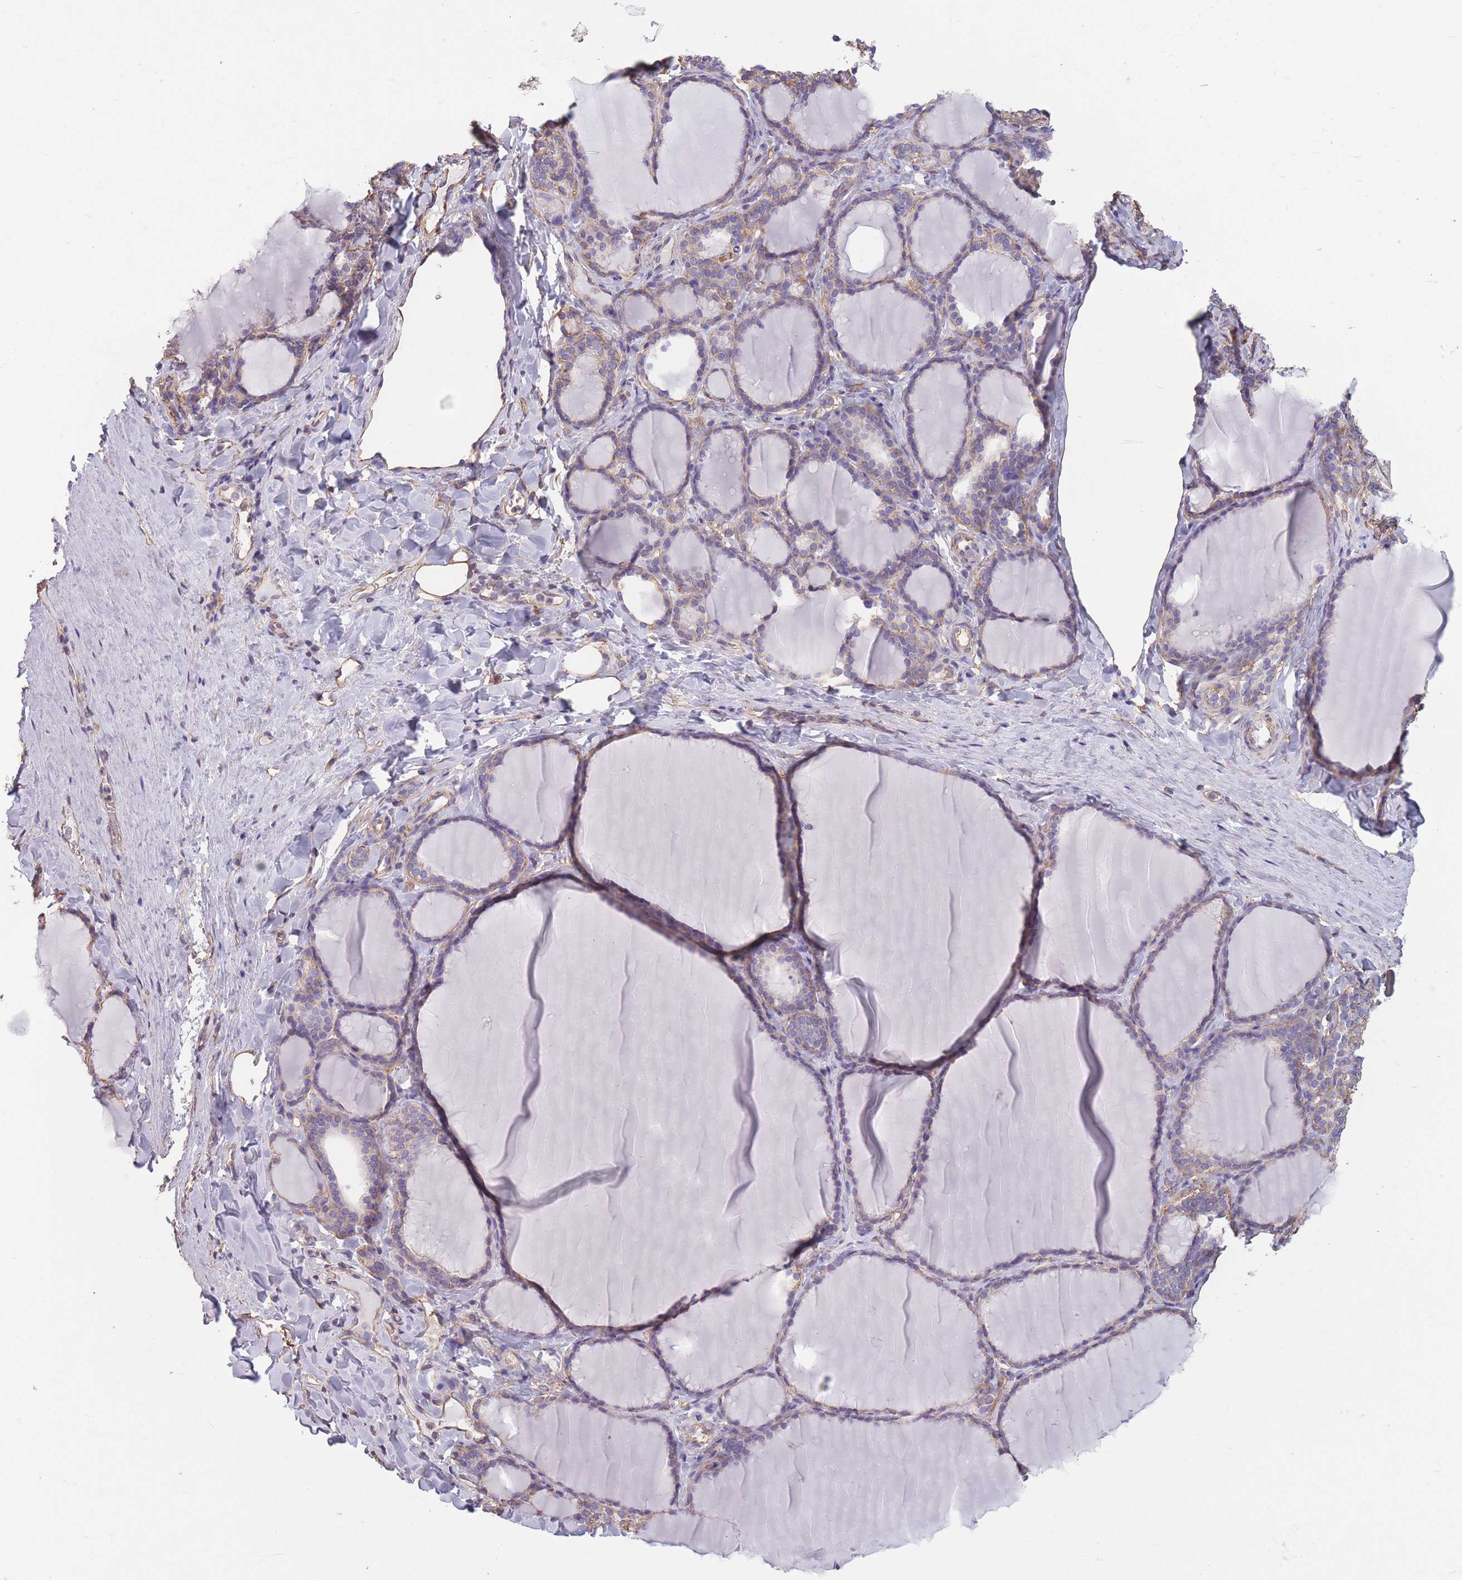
{"staining": {"intensity": "weak", "quantity": "25%-75%", "location": "cytoplasmic/membranous"}, "tissue": "thyroid gland", "cell_type": "Glandular cells", "image_type": "normal", "snomed": [{"axis": "morphology", "description": "Normal tissue, NOS"}, {"axis": "topography", "description": "Thyroid gland"}], "caption": "Immunohistochemical staining of benign thyroid gland exhibits low levels of weak cytoplasmic/membranous expression in approximately 25%-75% of glandular cells.", "gene": "ADD1", "patient": {"sex": "female", "age": 31}}